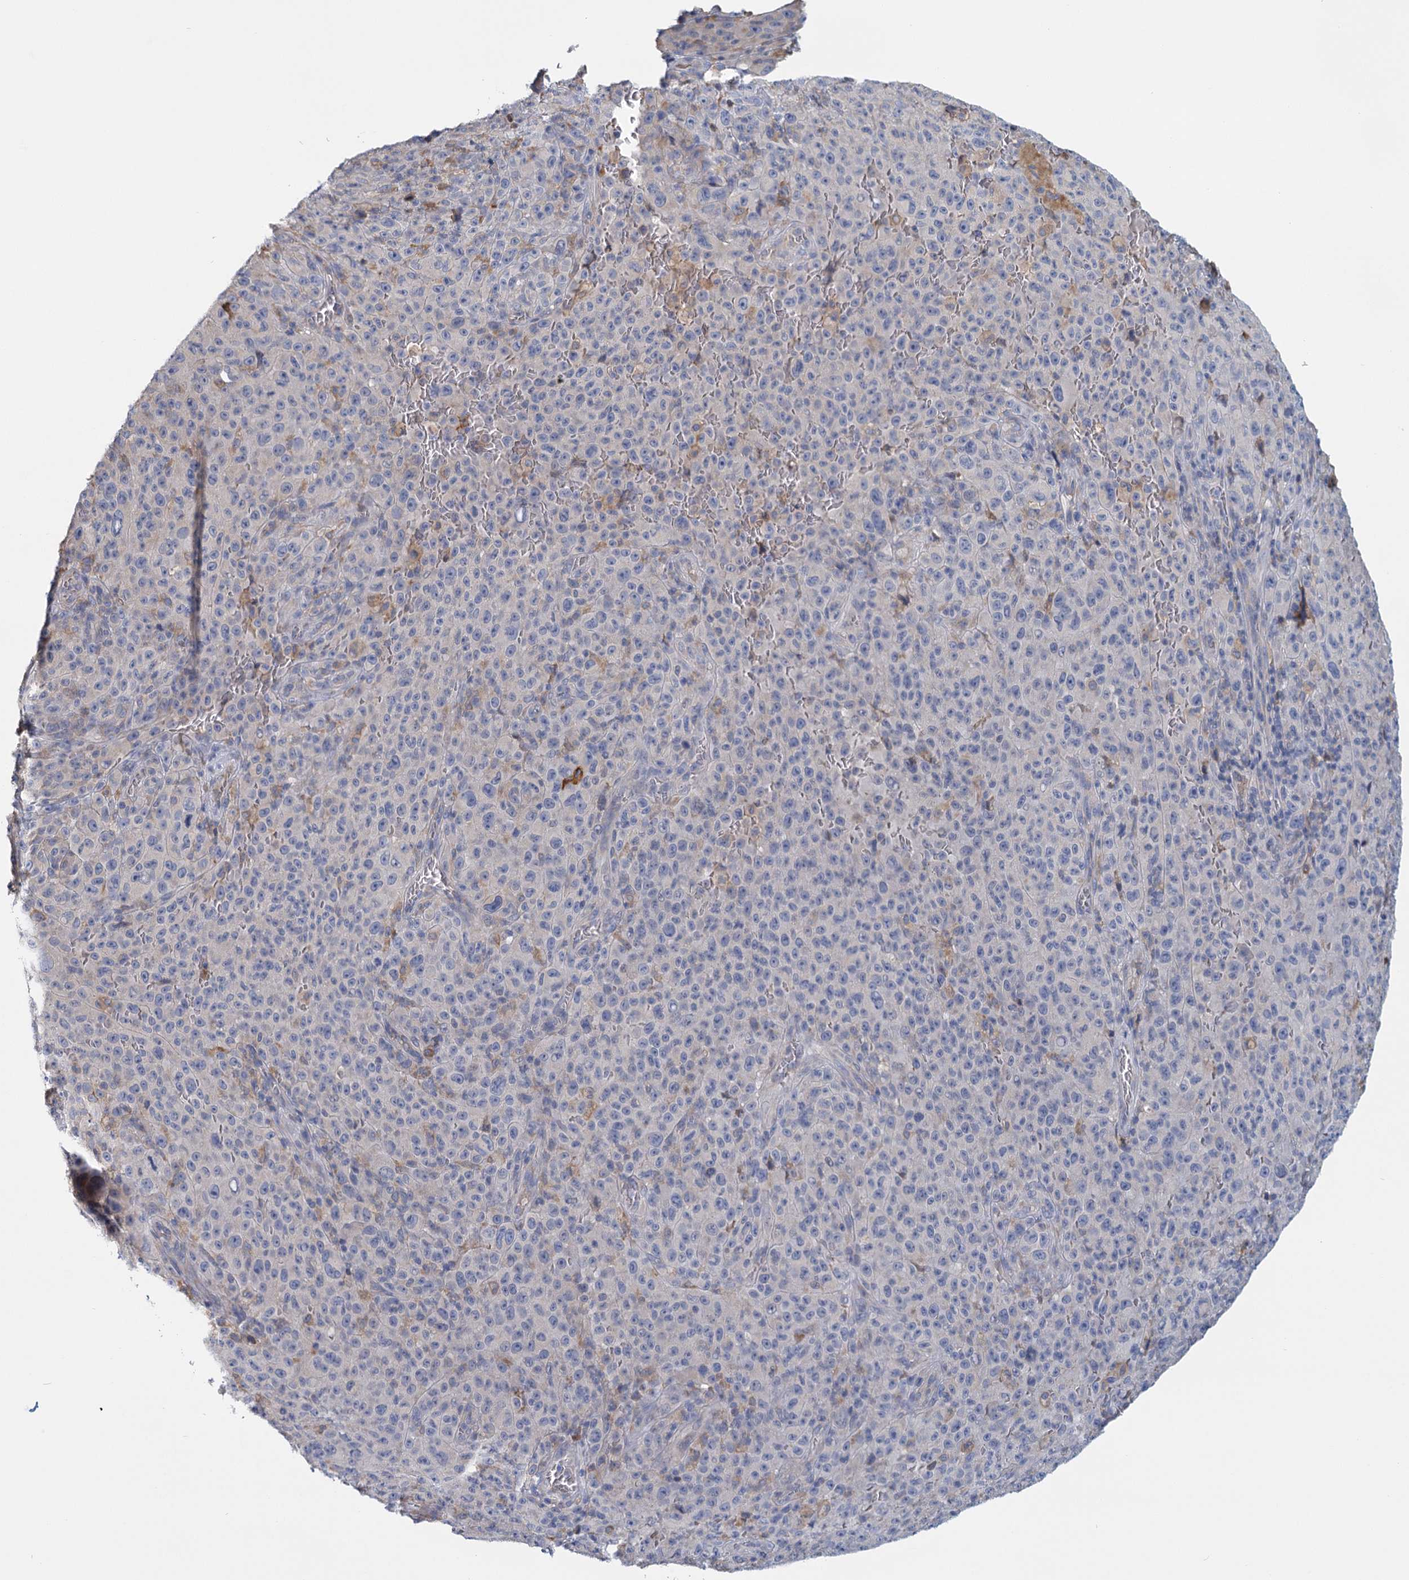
{"staining": {"intensity": "negative", "quantity": "none", "location": "none"}, "tissue": "melanoma", "cell_type": "Tumor cells", "image_type": "cancer", "snomed": [{"axis": "morphology", "description": "Malignant melanoma, NOS"}, {"axis": "topography", "description": "Skin"}], "caption": "An image of melanoma stained for a protein reveals no brown staining in tumor cells.", "gene": "ANKRD16", "patient": {"sex": "female", "age": 82}}